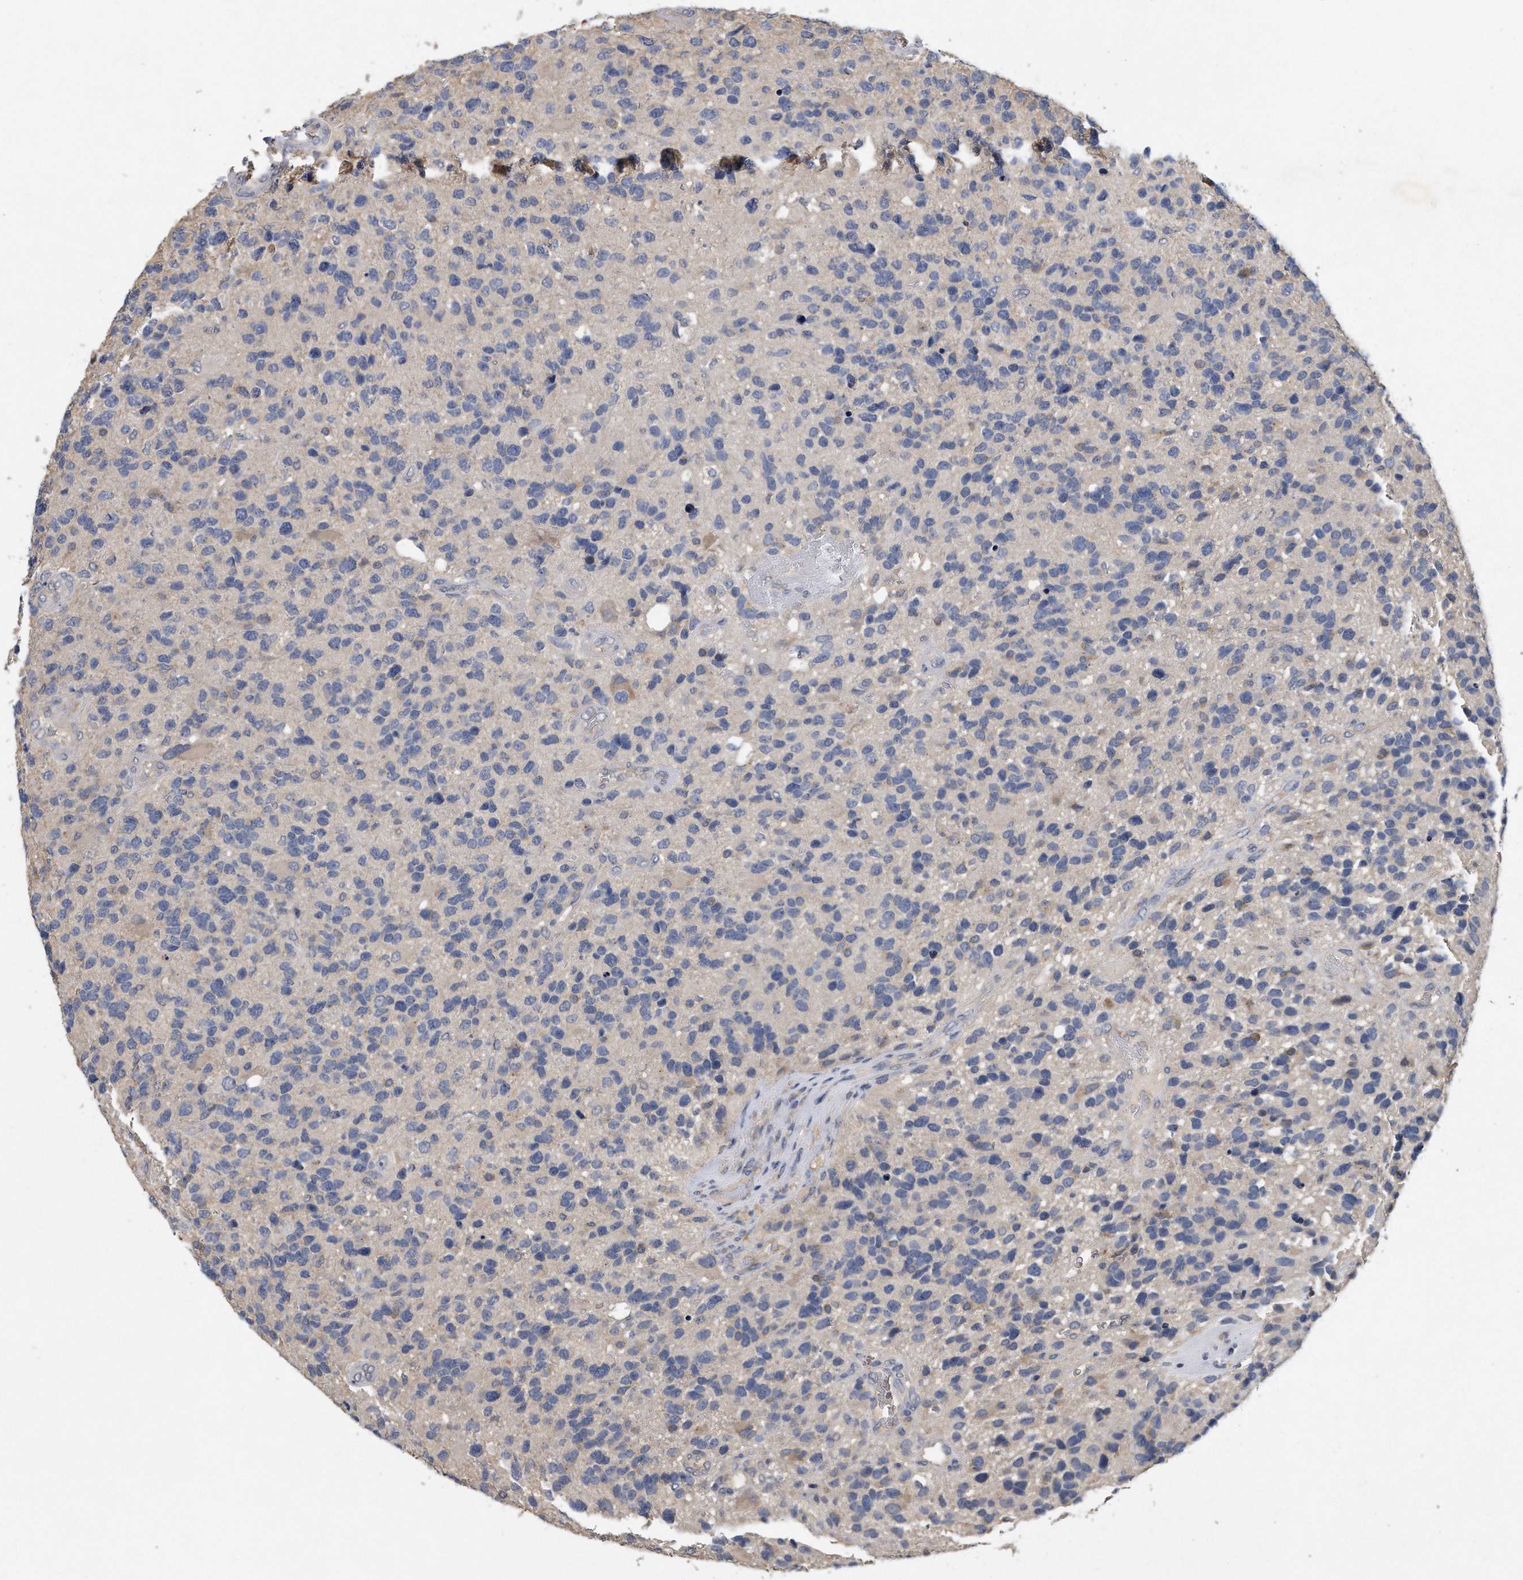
{"staining": {"intensity": "negative", "quantity": "none", "location": "none"}, "tissue": "glioma", "cell_type": "Tumor cells", "image_type": "cancer", "snomed": [{"axis": "morphology", "description": "Glioma, malignant, High grade"}, {"axis": "topography", "description": "Brain"}], "caption": "DAB (3,3'-diaminobenzidine) immunohistochemical staining of malignant glioma (high-grade) displays no significant positivity in tumor cells.", "gene": "HOMER3", "patient": {"sex": "female", "age": 58}}